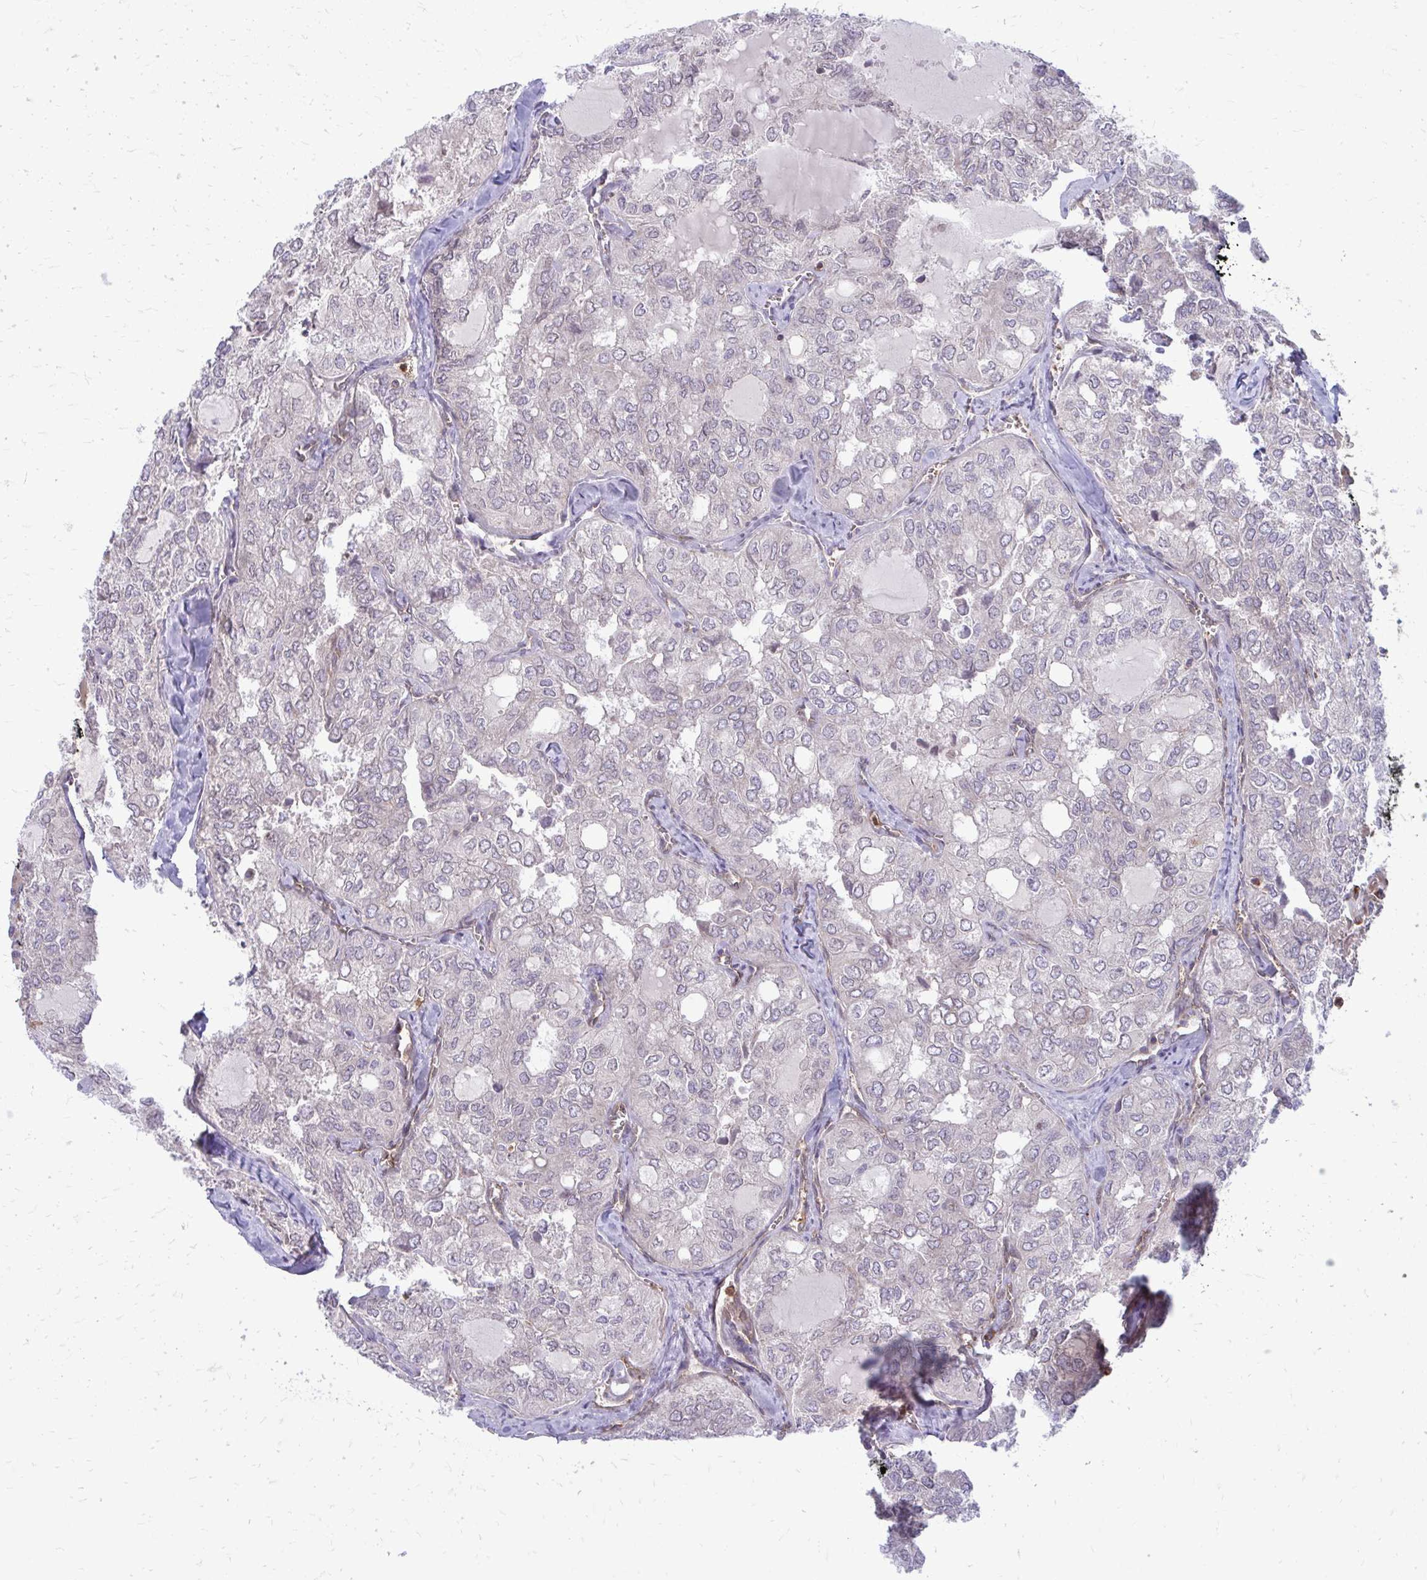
{"staining": {"intensity": "negative", "quantity": "none", "location": "none"}, "tissue": "thyroid cancer", "cell_type": "Tumor cells", "image_type": "cancer", "snomed": [{"axis": "morphology", "description": "Follicular adenoma carcinoma, NOS"}, {"axis": "topography", "description": "Thyroid gland"}], "caption": "Immunohistochemistry histopathology image of follicular adenoma carcinoma (thyroid) stained for a protein (brown), which shows no expression in tumor cells.", "gene": "ASAP1", "patient": {"sex": "male", "age": 75}}